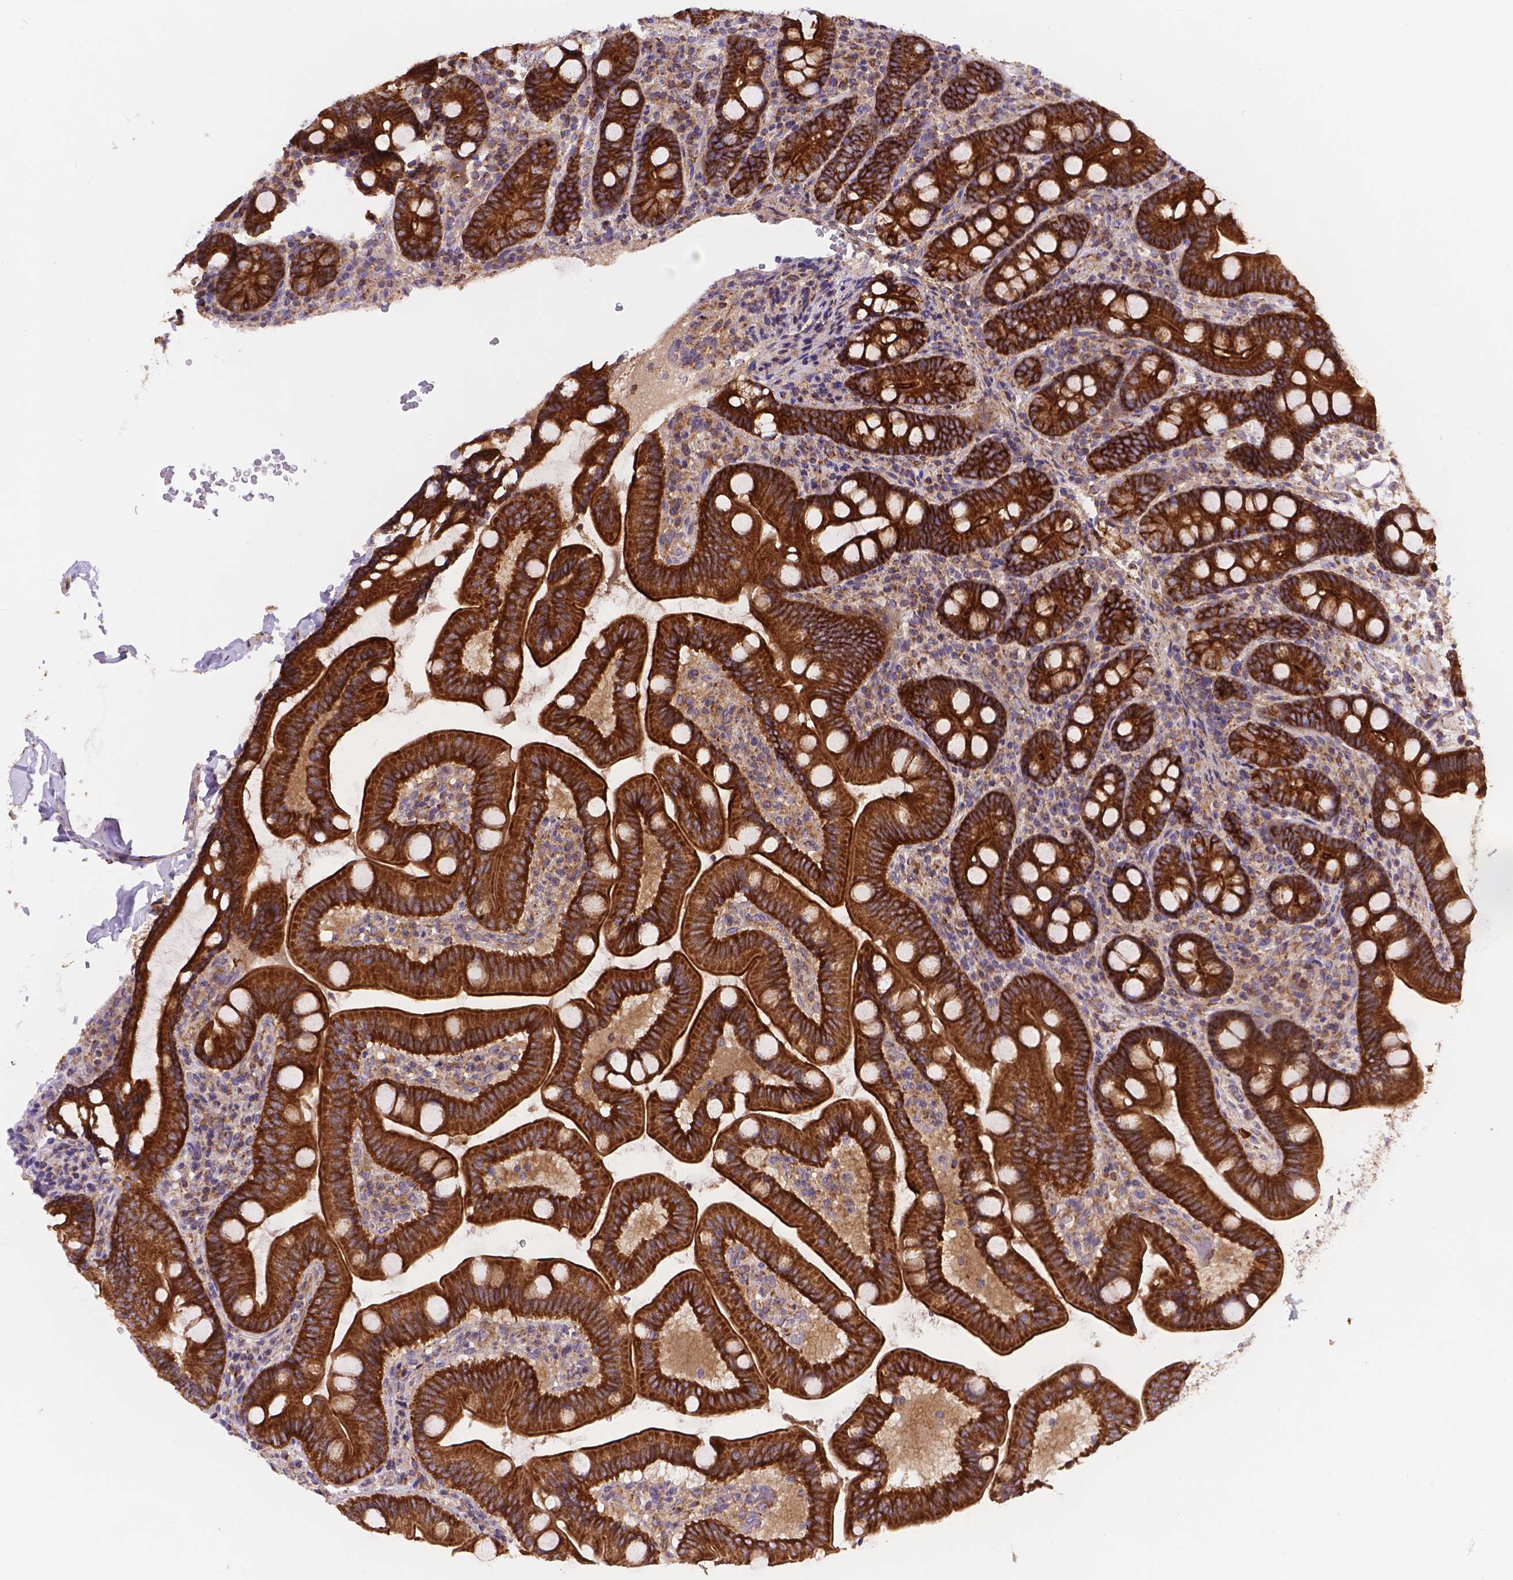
{"staining": {"intensity": "strong", "quantity": ">75%", "location": "cytoplasmic/membranous"}, "tissue": "duodenum", "cell_type": "Glandular cells", "image_type": "normal", "snomed": [{"axis": "morphology", "description": "Normal tissue, NOS"}, {"axis": "topography", "description": "Duodenum"}], "caption": "Protein analysis of normal duodenum reveals strong cytoplasmic/membranous staining in about >75% of glandular cells. The staining is performed using DAB (3,3'-diaminobenzidine) brown chromogen to label protein expression. The nuclei are counter-stained blue using hematoxylin.", "gene": "AK3", "patient": {"sex": "male", "age": 59}}